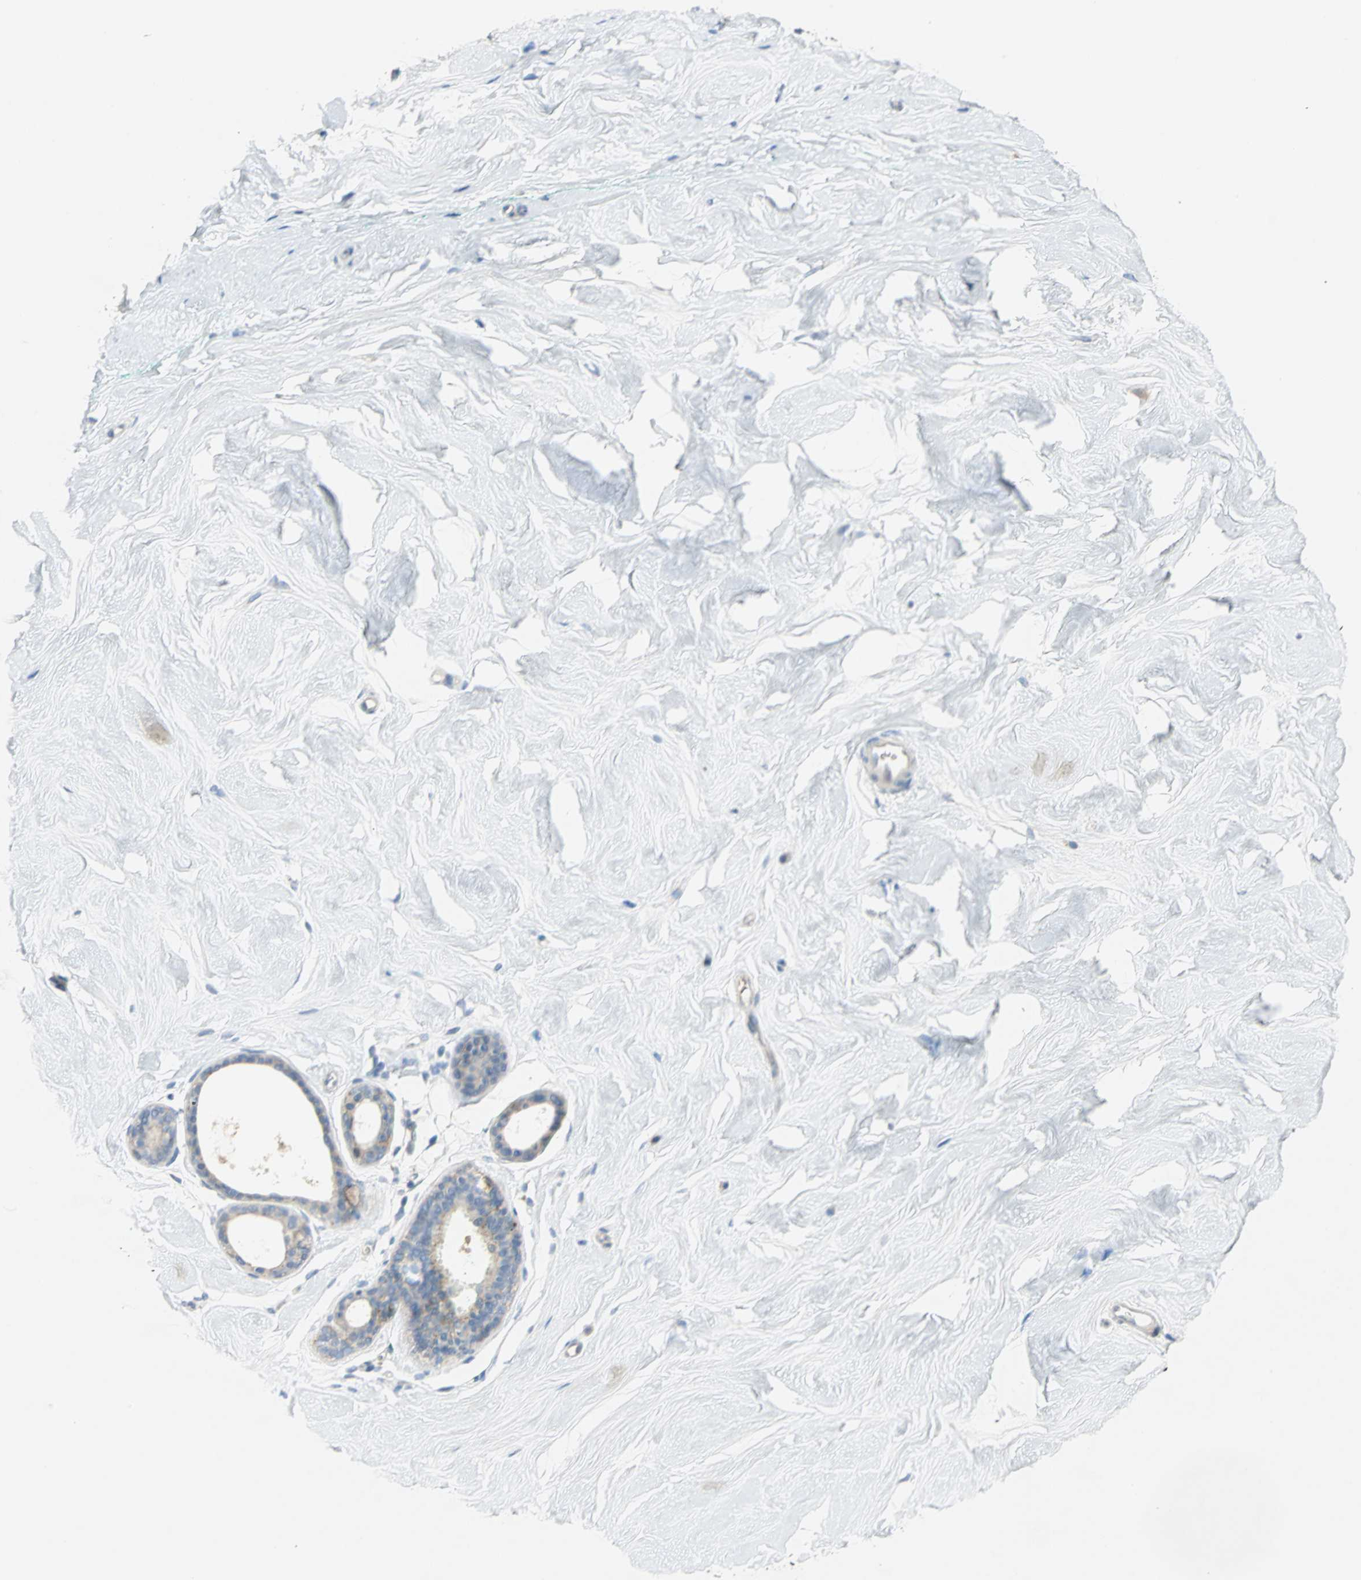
{"staining": {"intensity": "negative", "quantity": "none", "location": "none"}, "tissue": "breast", "cell_type": "Adipocytes", "image_type": "normal", "snomed": [{"axis": "morphology", "description": "Normal tissue, NOS"}, {"axis": "topography", "description": "Breast"}], "caption": "A micrograph of breast stained for a protein demonstrates no brown staining in adipocytes. (Immunohistochemistry (ihc), brightfield microscopy, high magnification).", "gene": "IL17RB", "patient": {"sex": "female", "age": 52}}